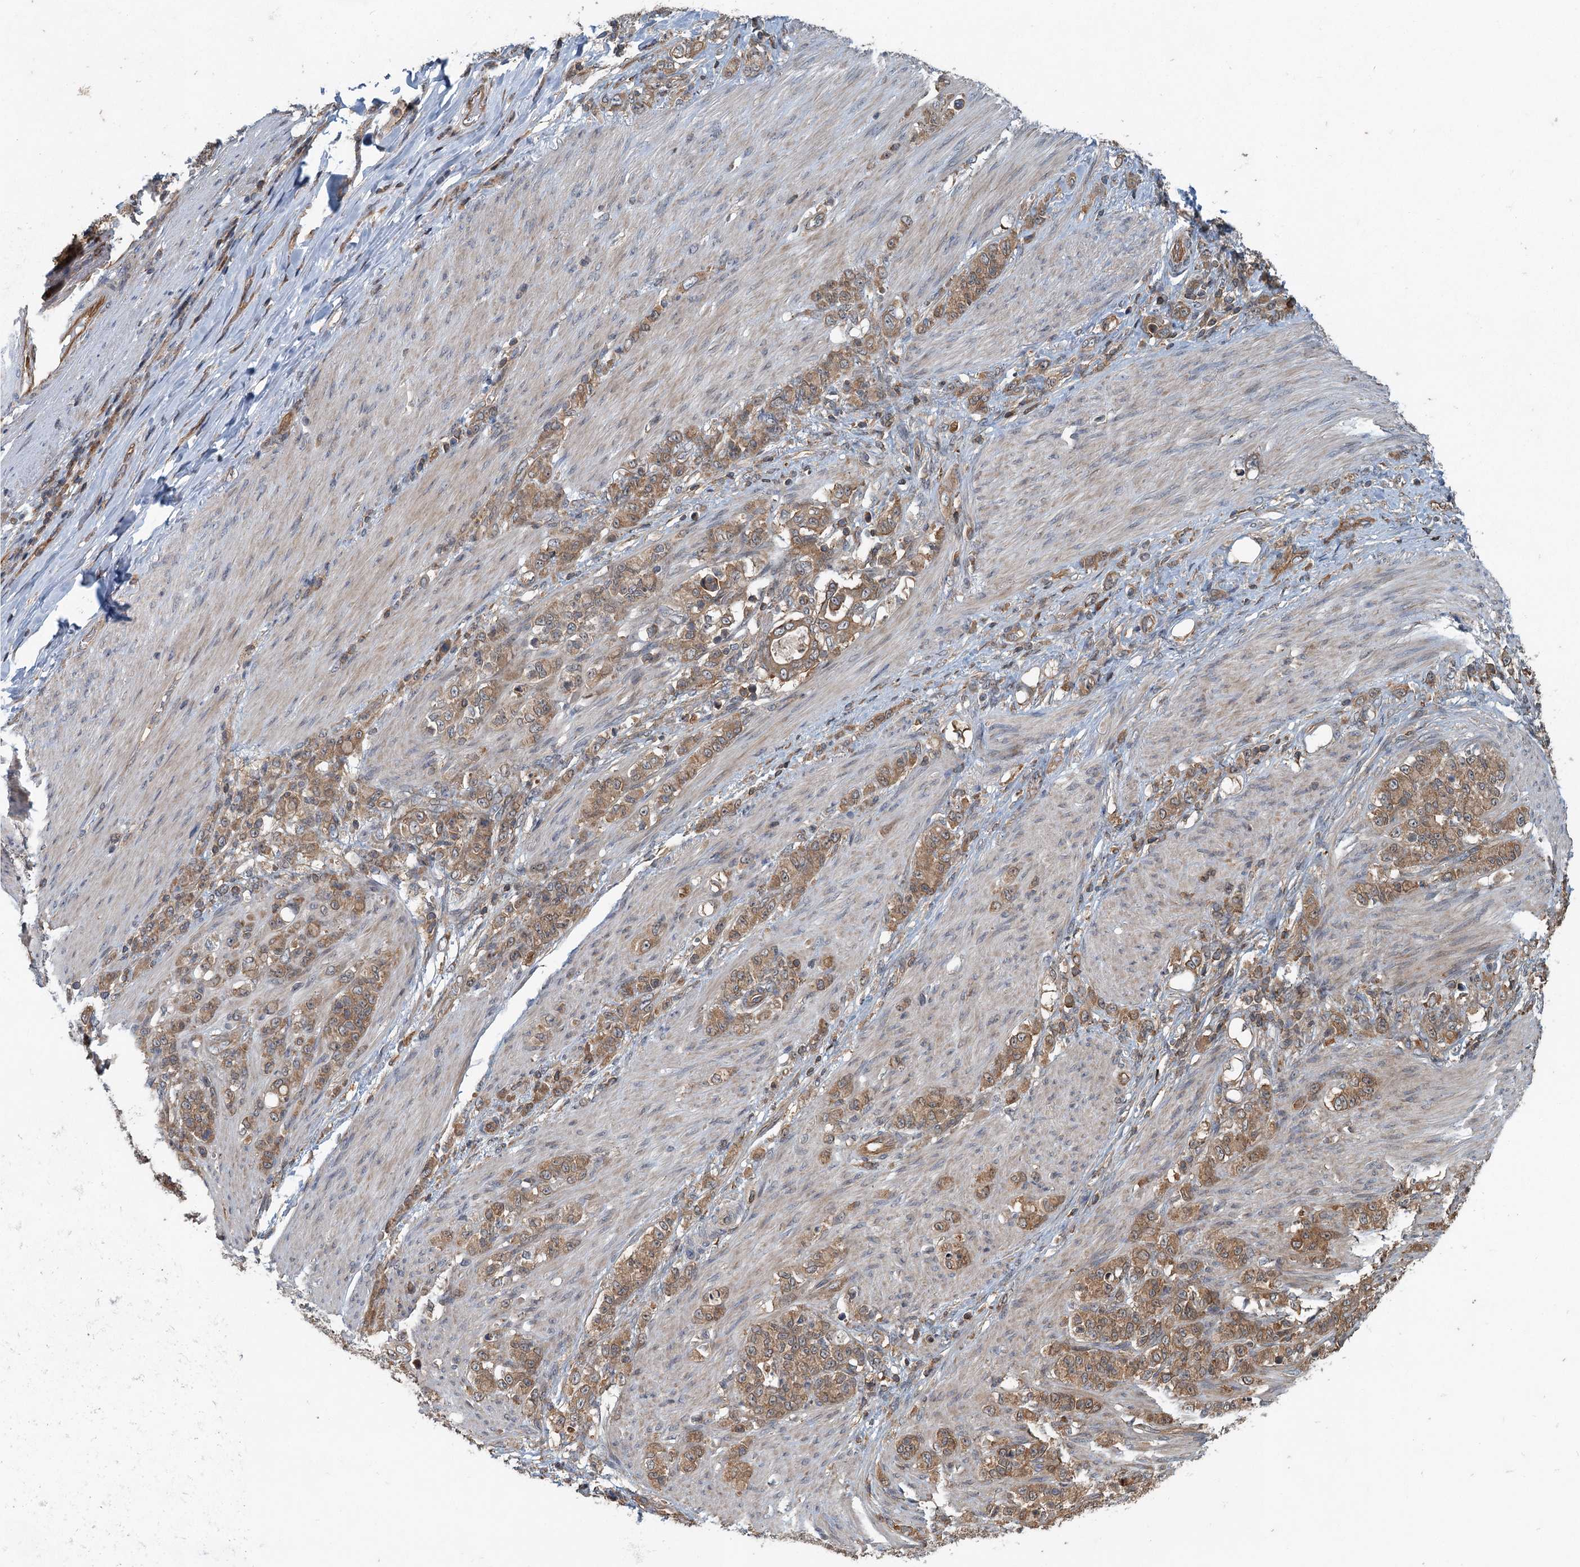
{"staining": {"intensity": "moderate", "quantity": ">75%", "location": "cytoplasmic/membranous"}, "tissue": "stomach cancer", "cell_type": "Tumor cells", "image_type": "cancer", "snomed": [{"axis": "morphology", "description": "Adenocarcinoma, NOS"}, {"axis": "topography", "description": "Stomach"}], "caption": "Stomach cancer (adenocarcinoma) stained for a protein exhibits moderate cytoplasmic/membranous positivity in tumor cells. The staining was performed using DAB (3,3'-diaminobenzidine), with brown indicating positive protein expression. Nuclei are stained blue with hematoxylin.", "gene": "ZNF527", "patient": {"sex": "female", "age": 79}}